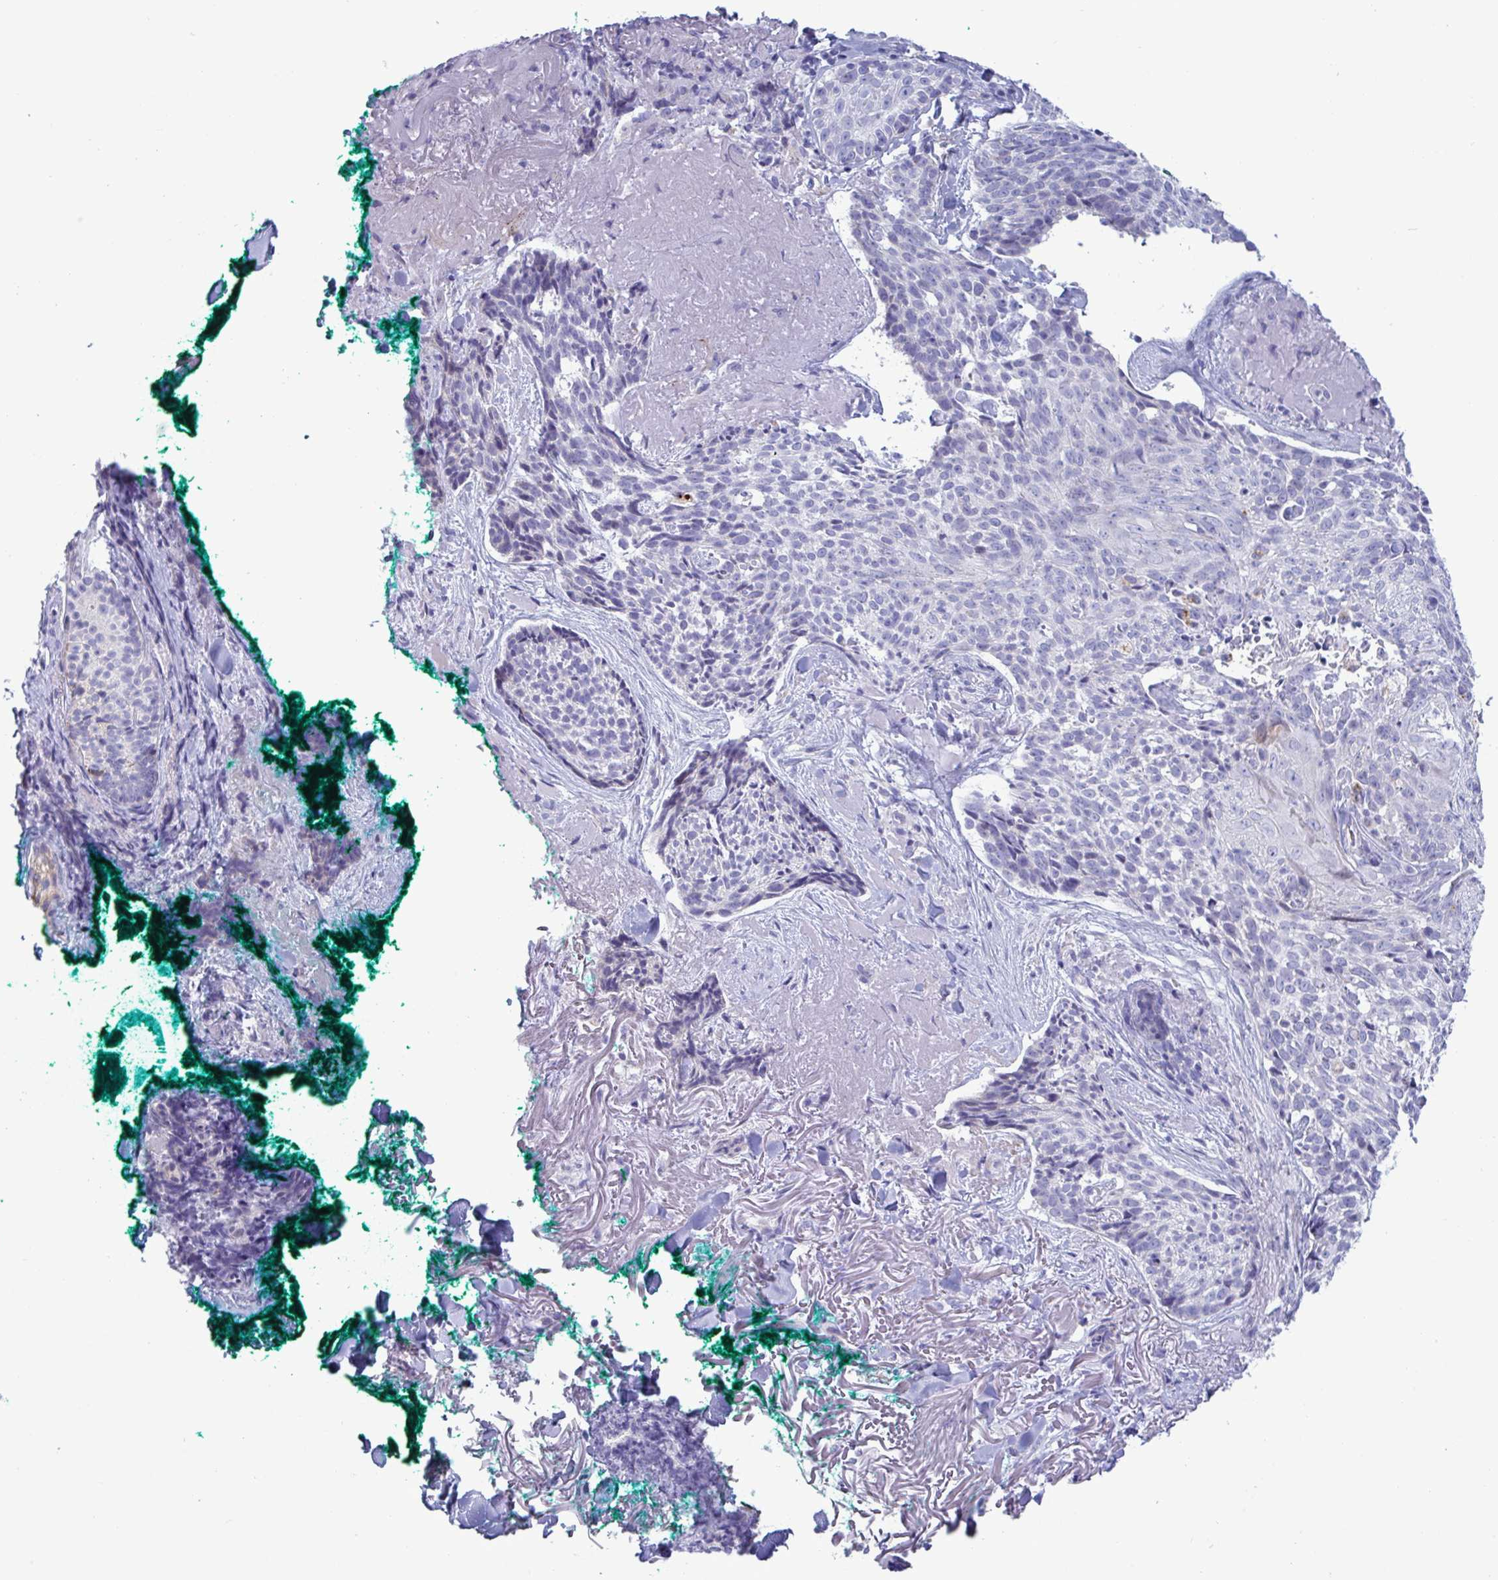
{"staining": {"intensity": "negative", "quantity": "none", "location": "none"}, "tissue": "skin cancer", "cell_type": "Tumor cells", "image_type": "cancer", "snomed": [{"axis": "morphology", "description": "Basal cell carcinoma"}, {"axis": "topography", "description": "Skin"}, {"axis": "topography", "description": "Skin of face"}], "caption": "DAB immunohistochemical staining of basal cell carcinoma (skin) demonstrates no significant positivity in tumor cells.", "gene": "TAS2R38", "patient": {"sex": "female", "age": 95}}